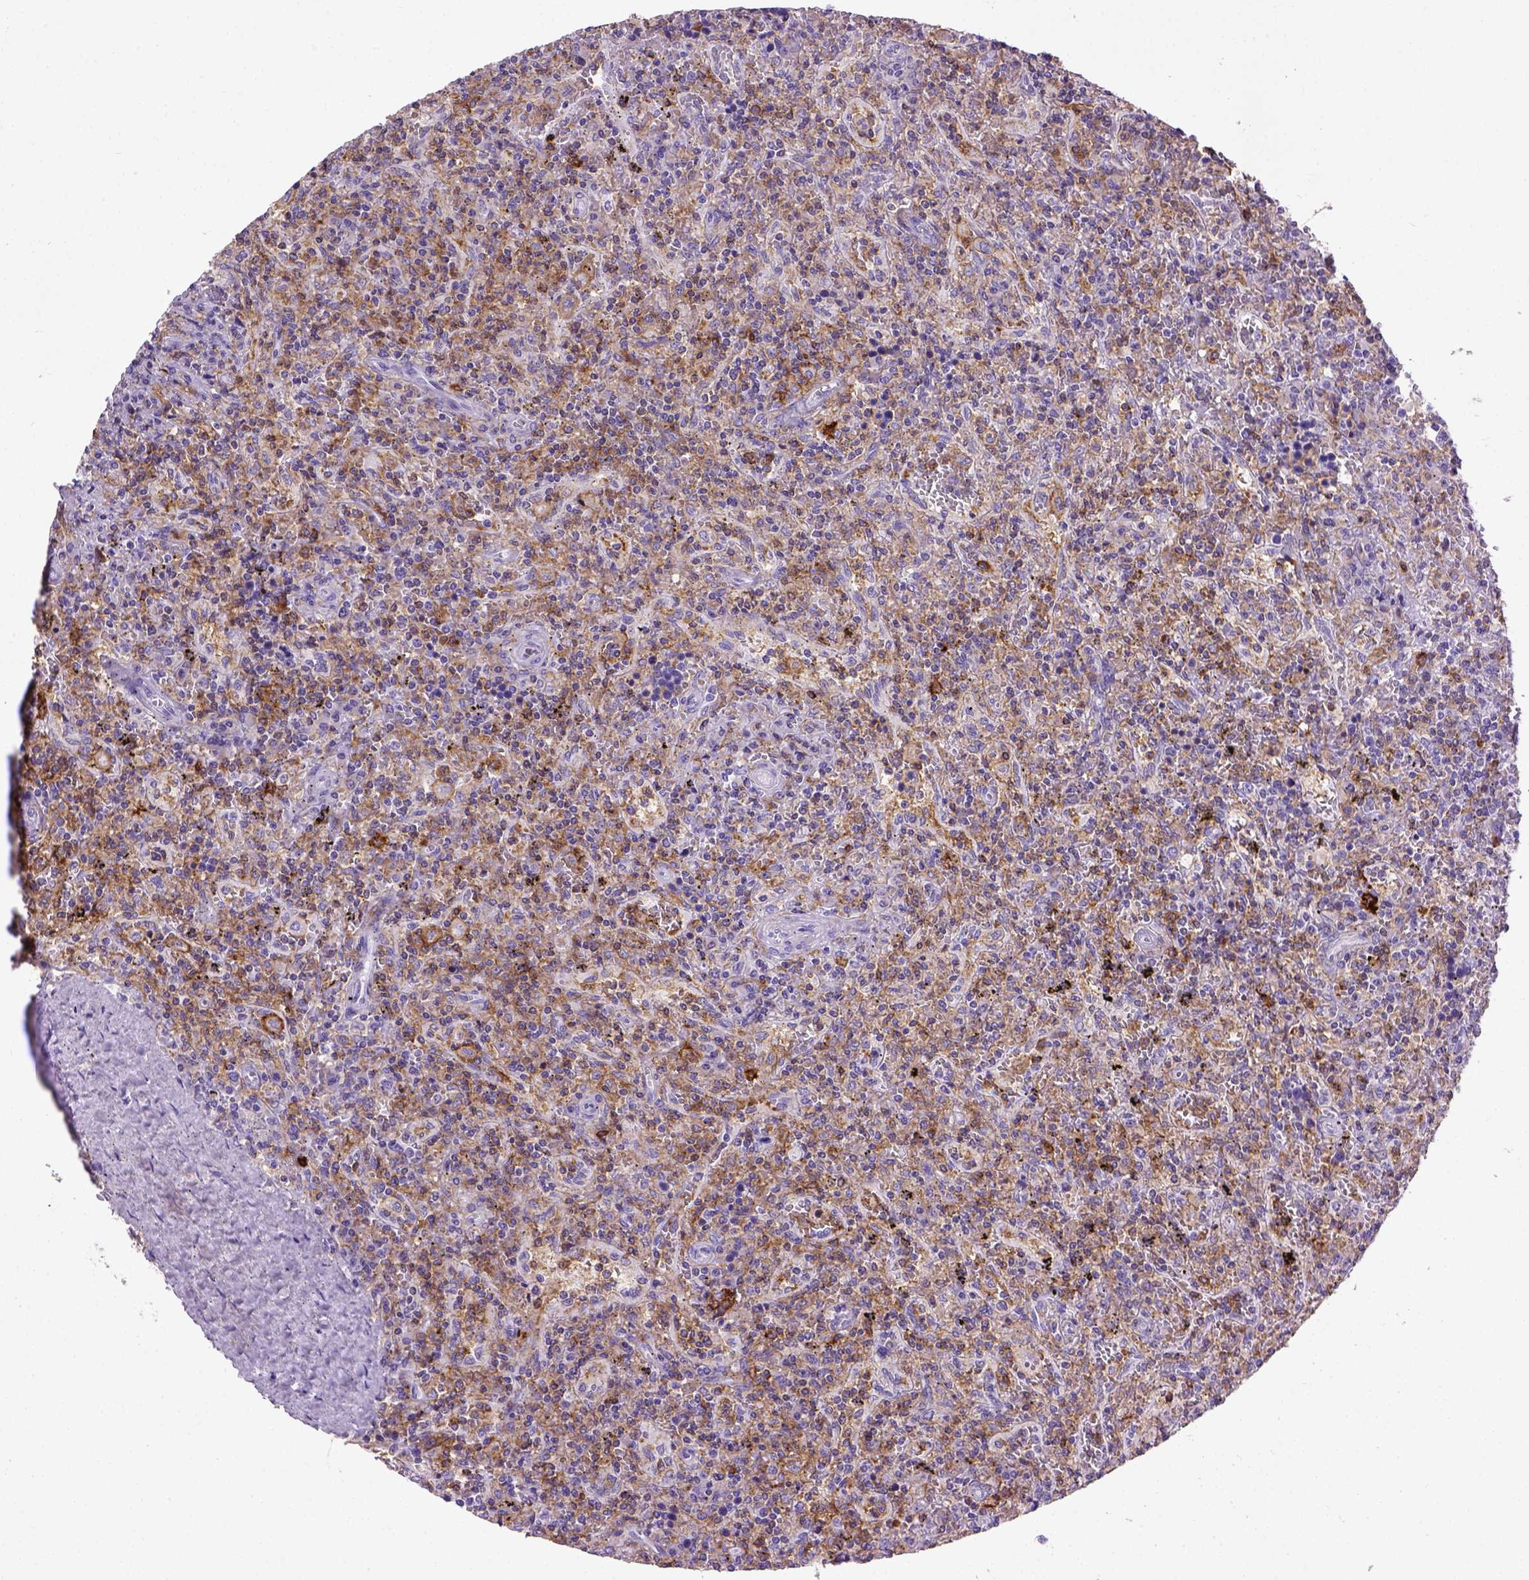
{"staining": {"intensity": "negative", "quantity": "none", "location": "none"}, "tissue": "lymphoma", "cell_type": "Tumor cells", "image_type": "cancer", "snomed": [{"axis": "morphology", "description": "Malignant lymphoma, non-Hodgkin's type, Low grade"}, {"axis": "topography", "description": "Spleen"}], "caption": "High magnification brightfield microscopy of lymphoma stained with DAB (brown) and counterstained with hematoxylin (blue): tumor cells show no significant expression.", "gene": "ITGAX", "patient": {"sex": "male", "age": 62}}